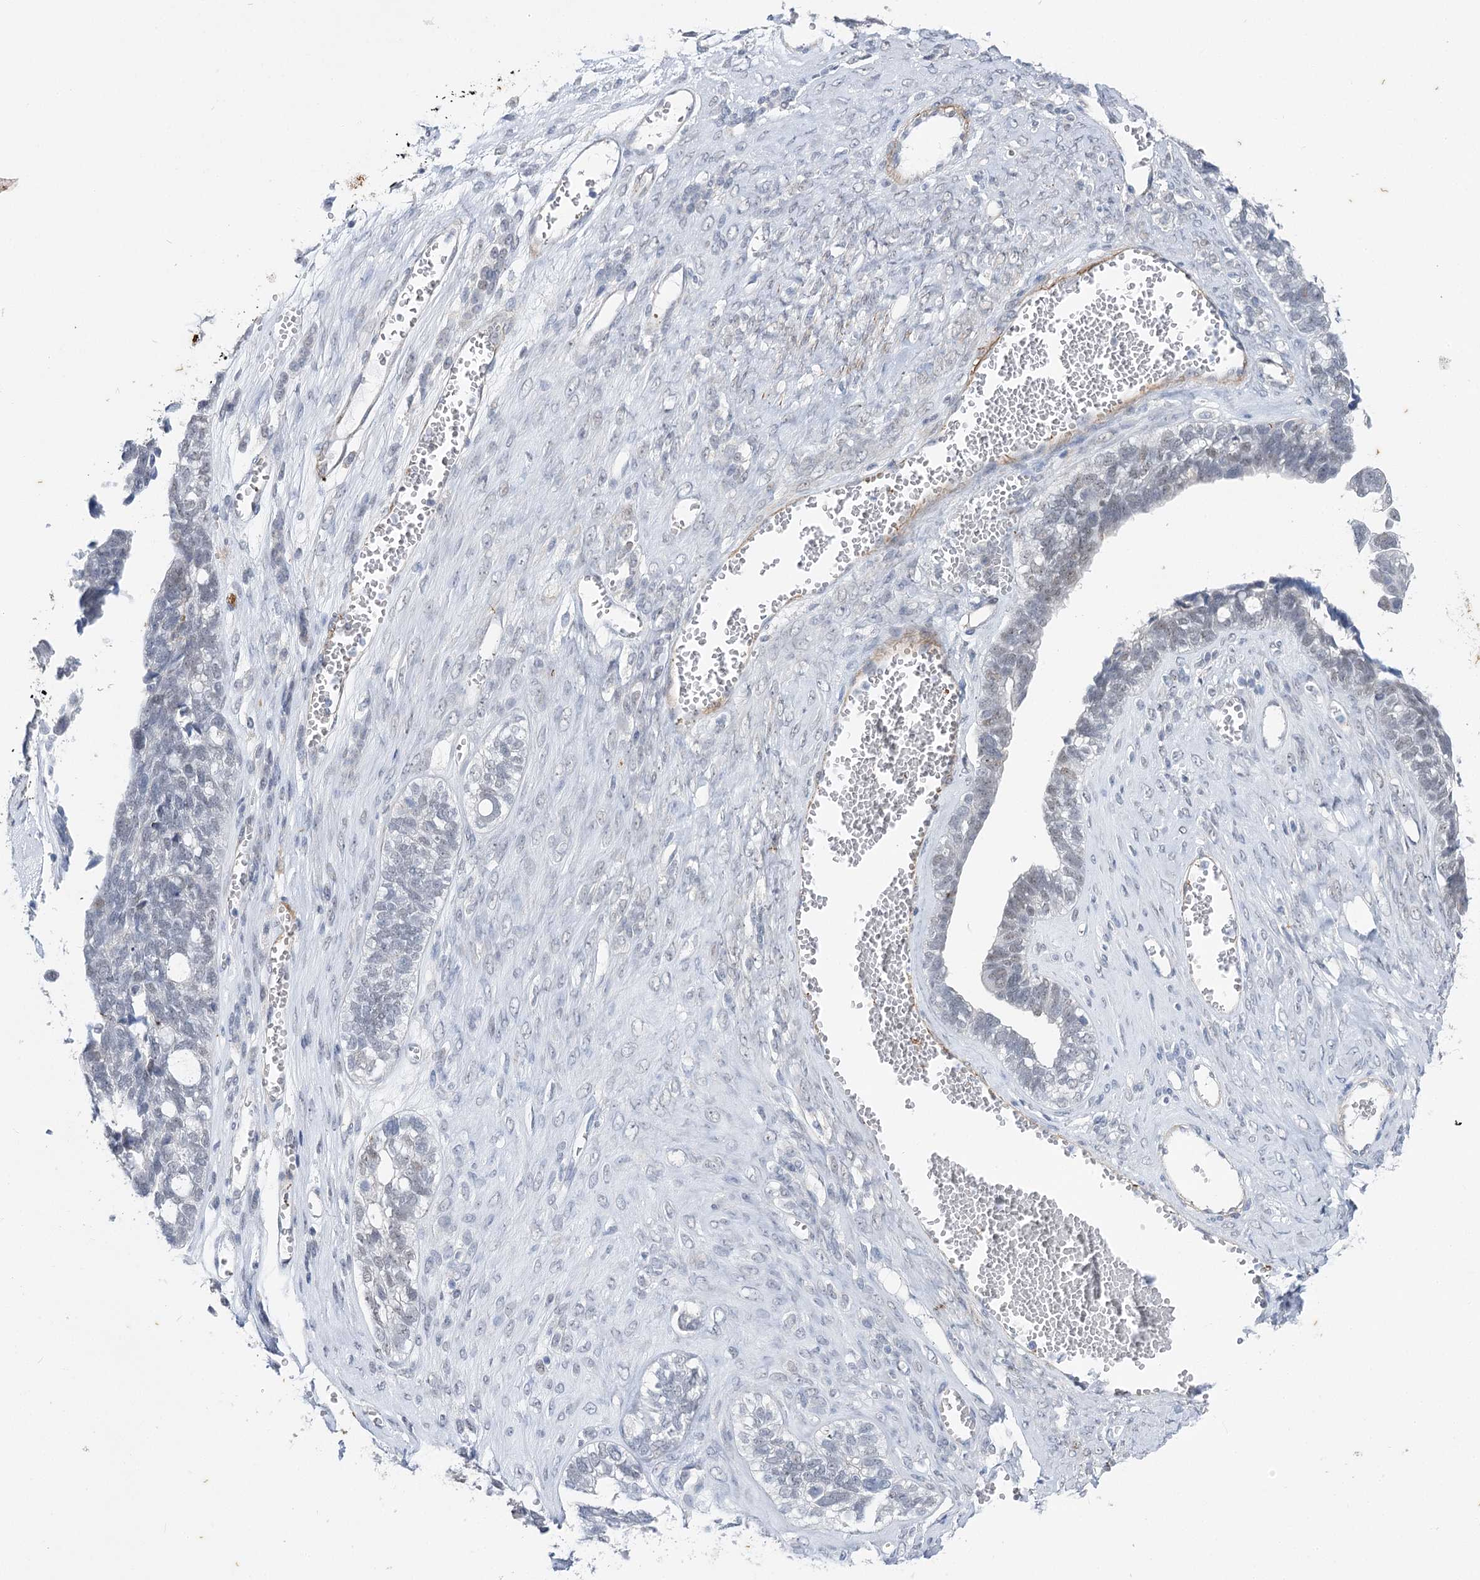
{"staining": {"intensity": "negative", "quantity": "none", "location": "none"}, "tissue": "ovarian cancer", "cell_type": "Tumor cells", "image_type": "cancer", "snomed": [{"axis": "morphology", "description": "Cystadenocarcinoma, serous, NOS"}, {"axis": "topography", "description": "Ovary"}], "caption": "Tumor cells show no significant expression in ovarian serous cystadenocarcinoma. (Stains: DAB (3,3'-diaminobenzidine) IHC with hematoxylin counter stain, Microscopy: brightfield microscopy at high magnification).", "gene": "AGXT2", "patient": {"sex": "female", "age": 79}}